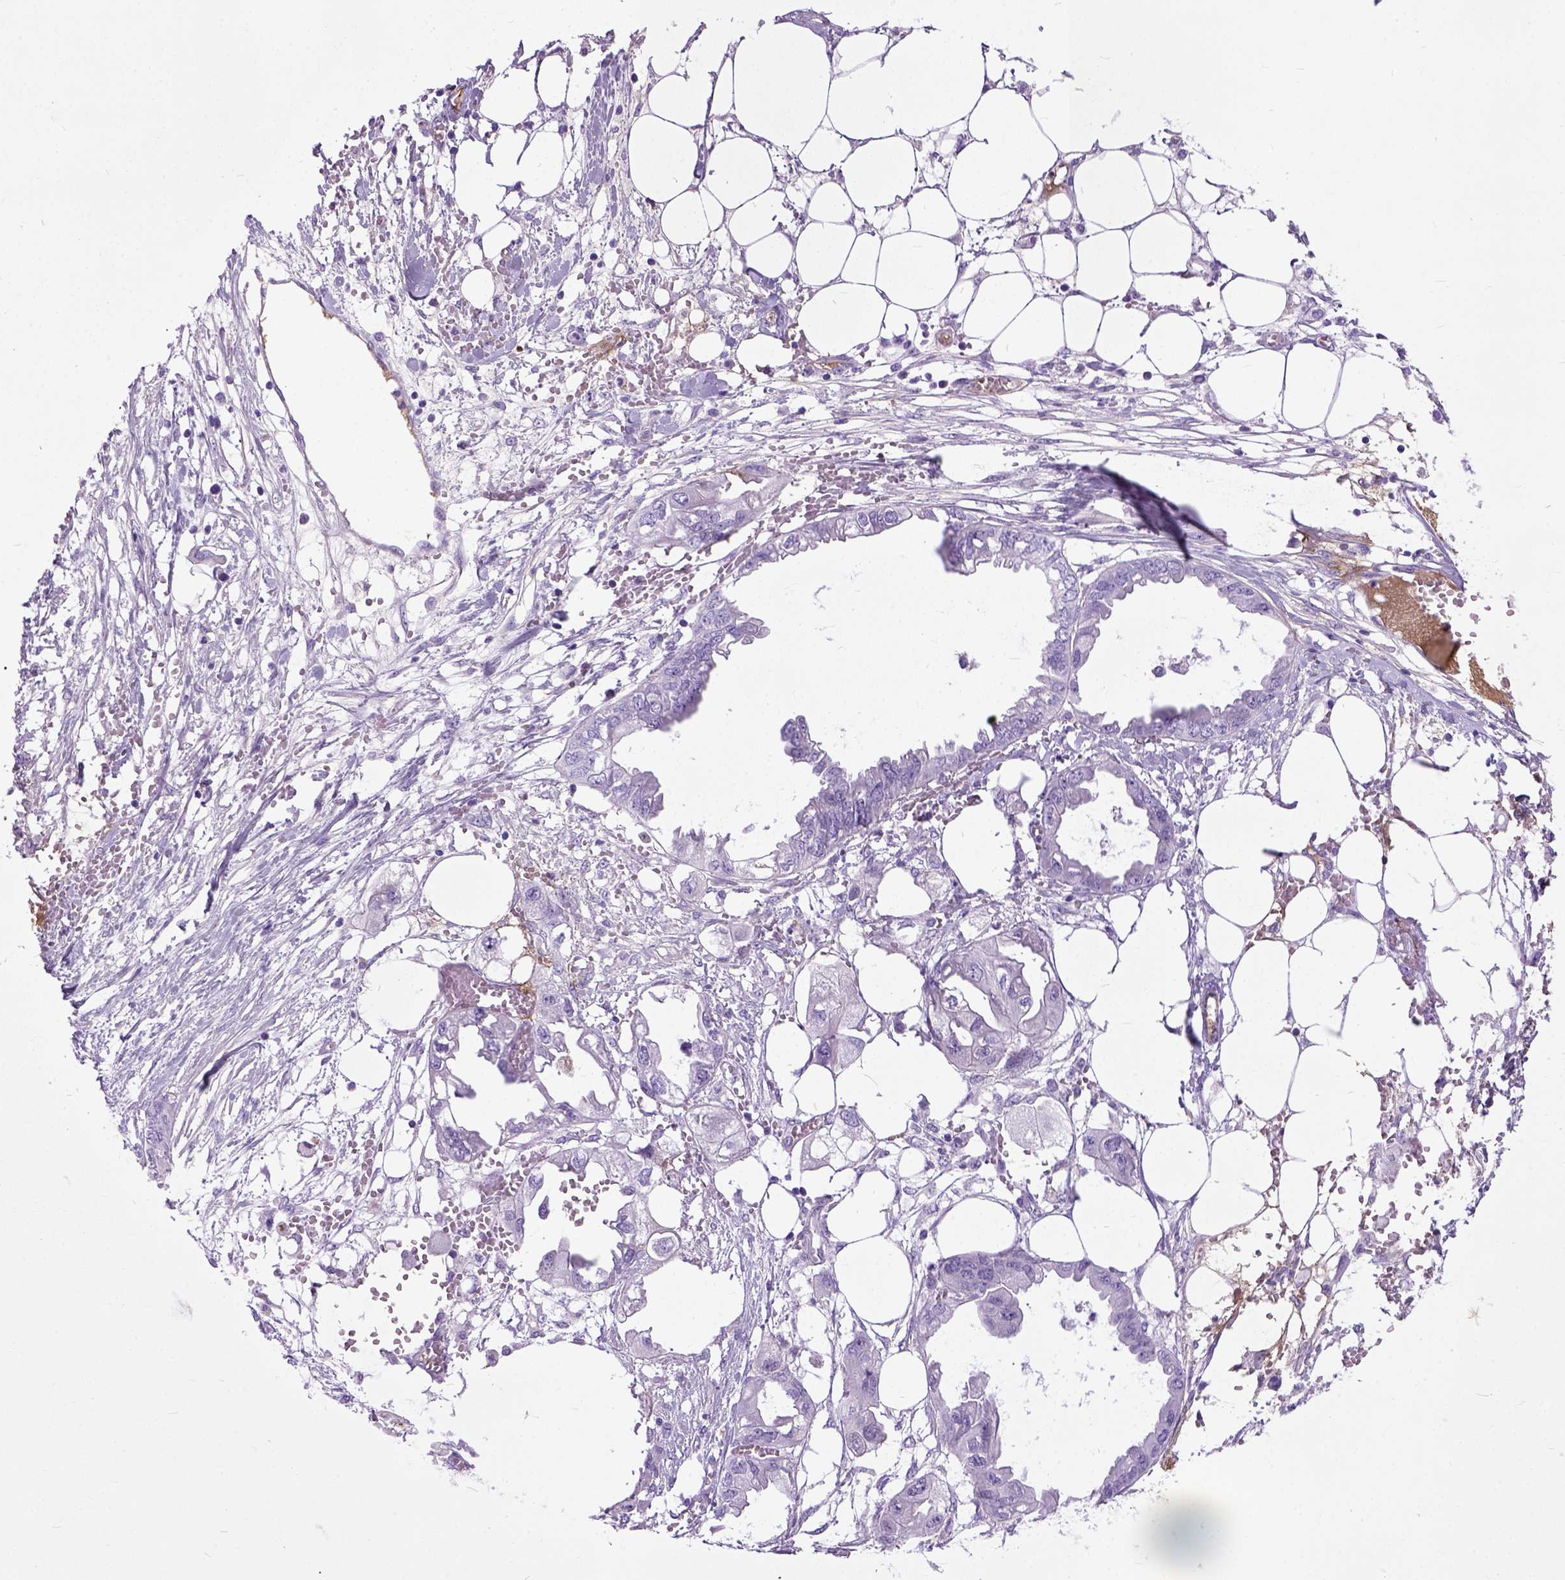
{"staining": {"intensity": "negative", "quantity": "none", "location": "none"}, "tissue": "endometrial cancer", "cell_type": "Tumor cells", "image_type": "cancer", "snomed": [{"axis": "morphology", "description": "Adenocarcinoma, NOS"}, {"axis": "morphology", "description": "Adenocarcinoma, metastatic, NOS"}, {"axis": "topography", "description": "Adipose tissue"}, {"axis": "topography", "description": "Endometrium"}], "caption": "This image is of metastatic adenocarcinoma (endometrial) stained with IHC to label a protein in brown with the nuclei are counter-stained blue. There is no positivity in tumor cells.", "gene": "ADAMTS8", "patient": {"sex": "female", "age": 67}}